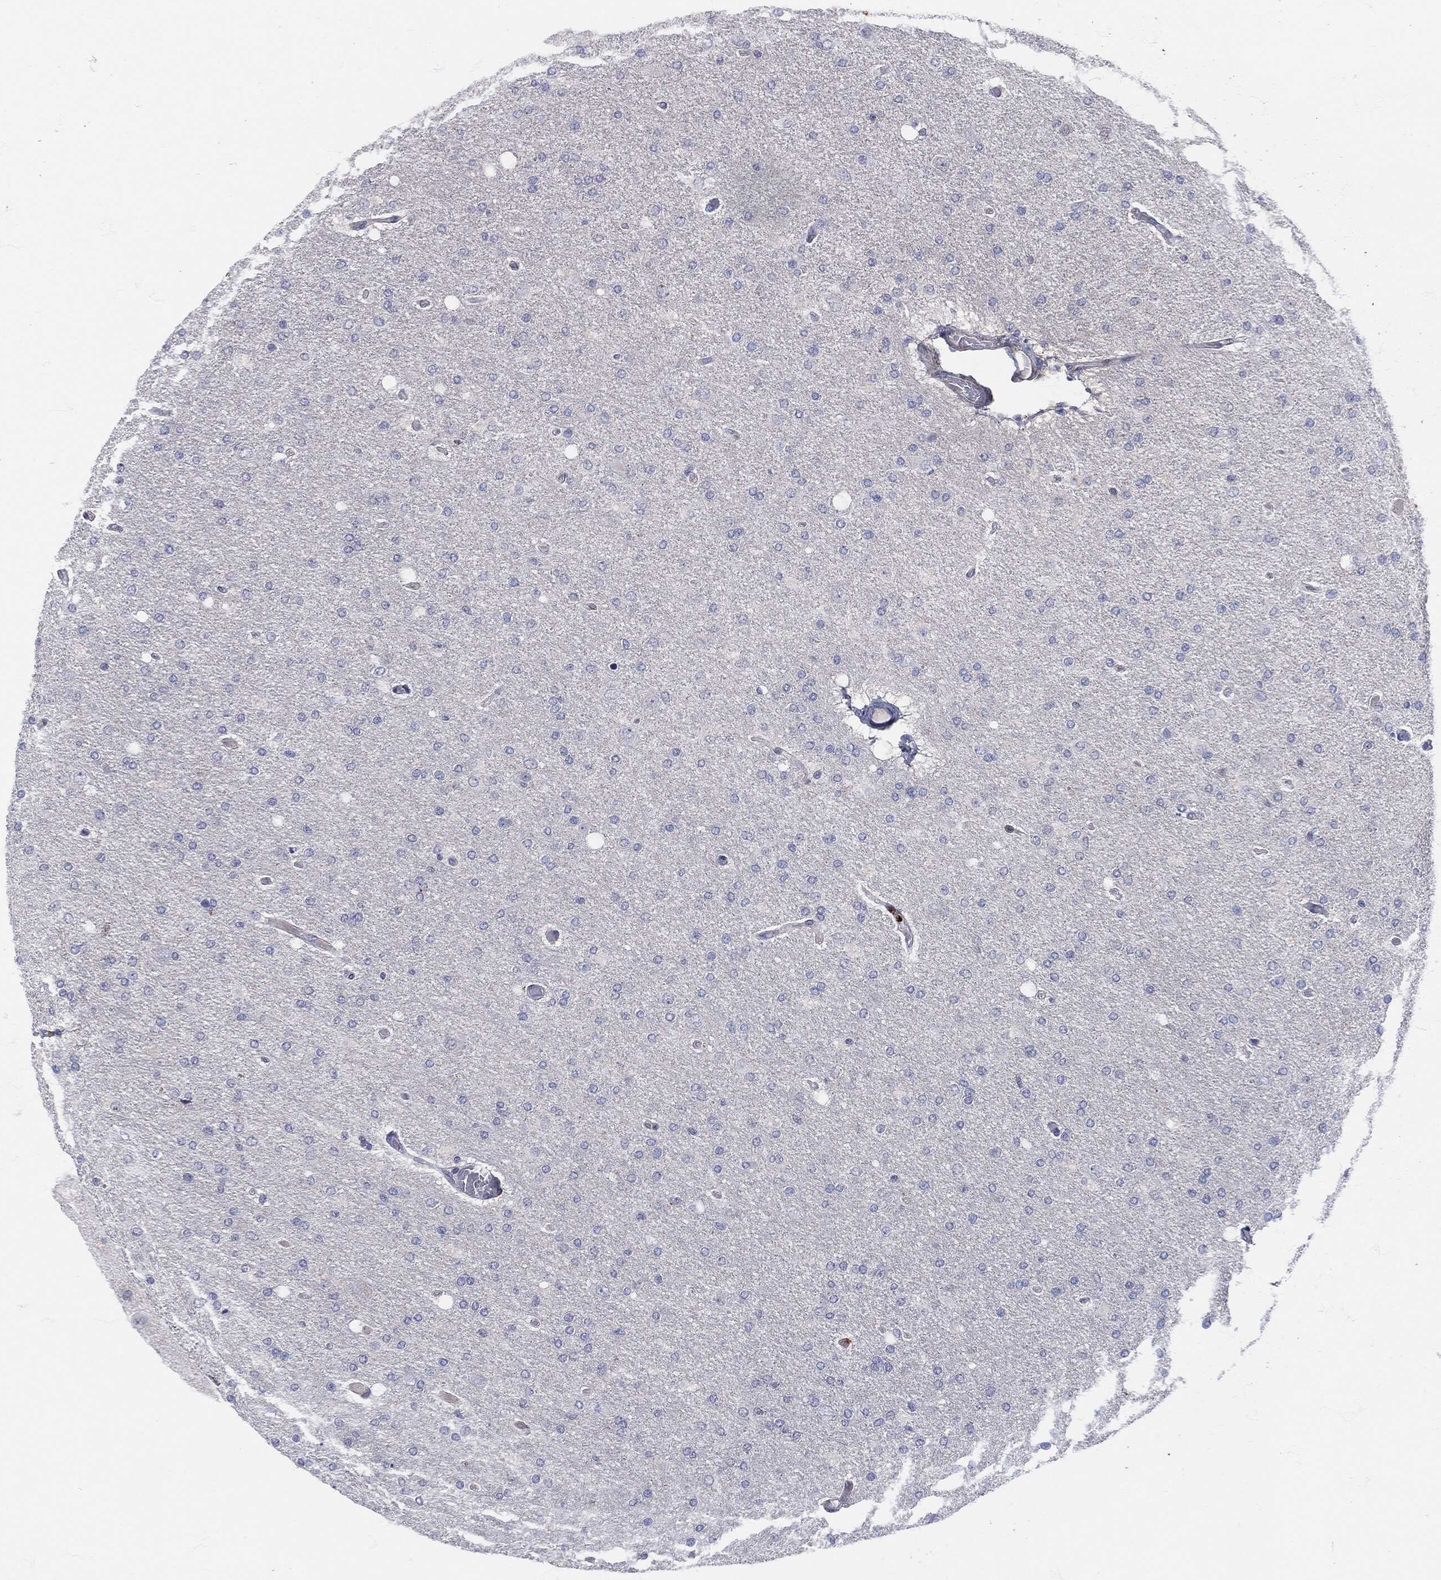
{"staining": {"intensity": "negative", "quantity": "none", "location": "none"}, "tissue": "glioma", "cell_type": "Tumor cells", "image_type": "cancer", "snomed": [{"axis": "morphology", "description": "Glioma, malignant, High grade"}, {"axis": "topography", "description": "Cerebral cortex"}], "caption": "IHC micrograph of glioma stained for a protein (brown), which exhibits no expression in tumor cells.", "gene": "MPO", "patient": {"sex": "male", "age": 70}}